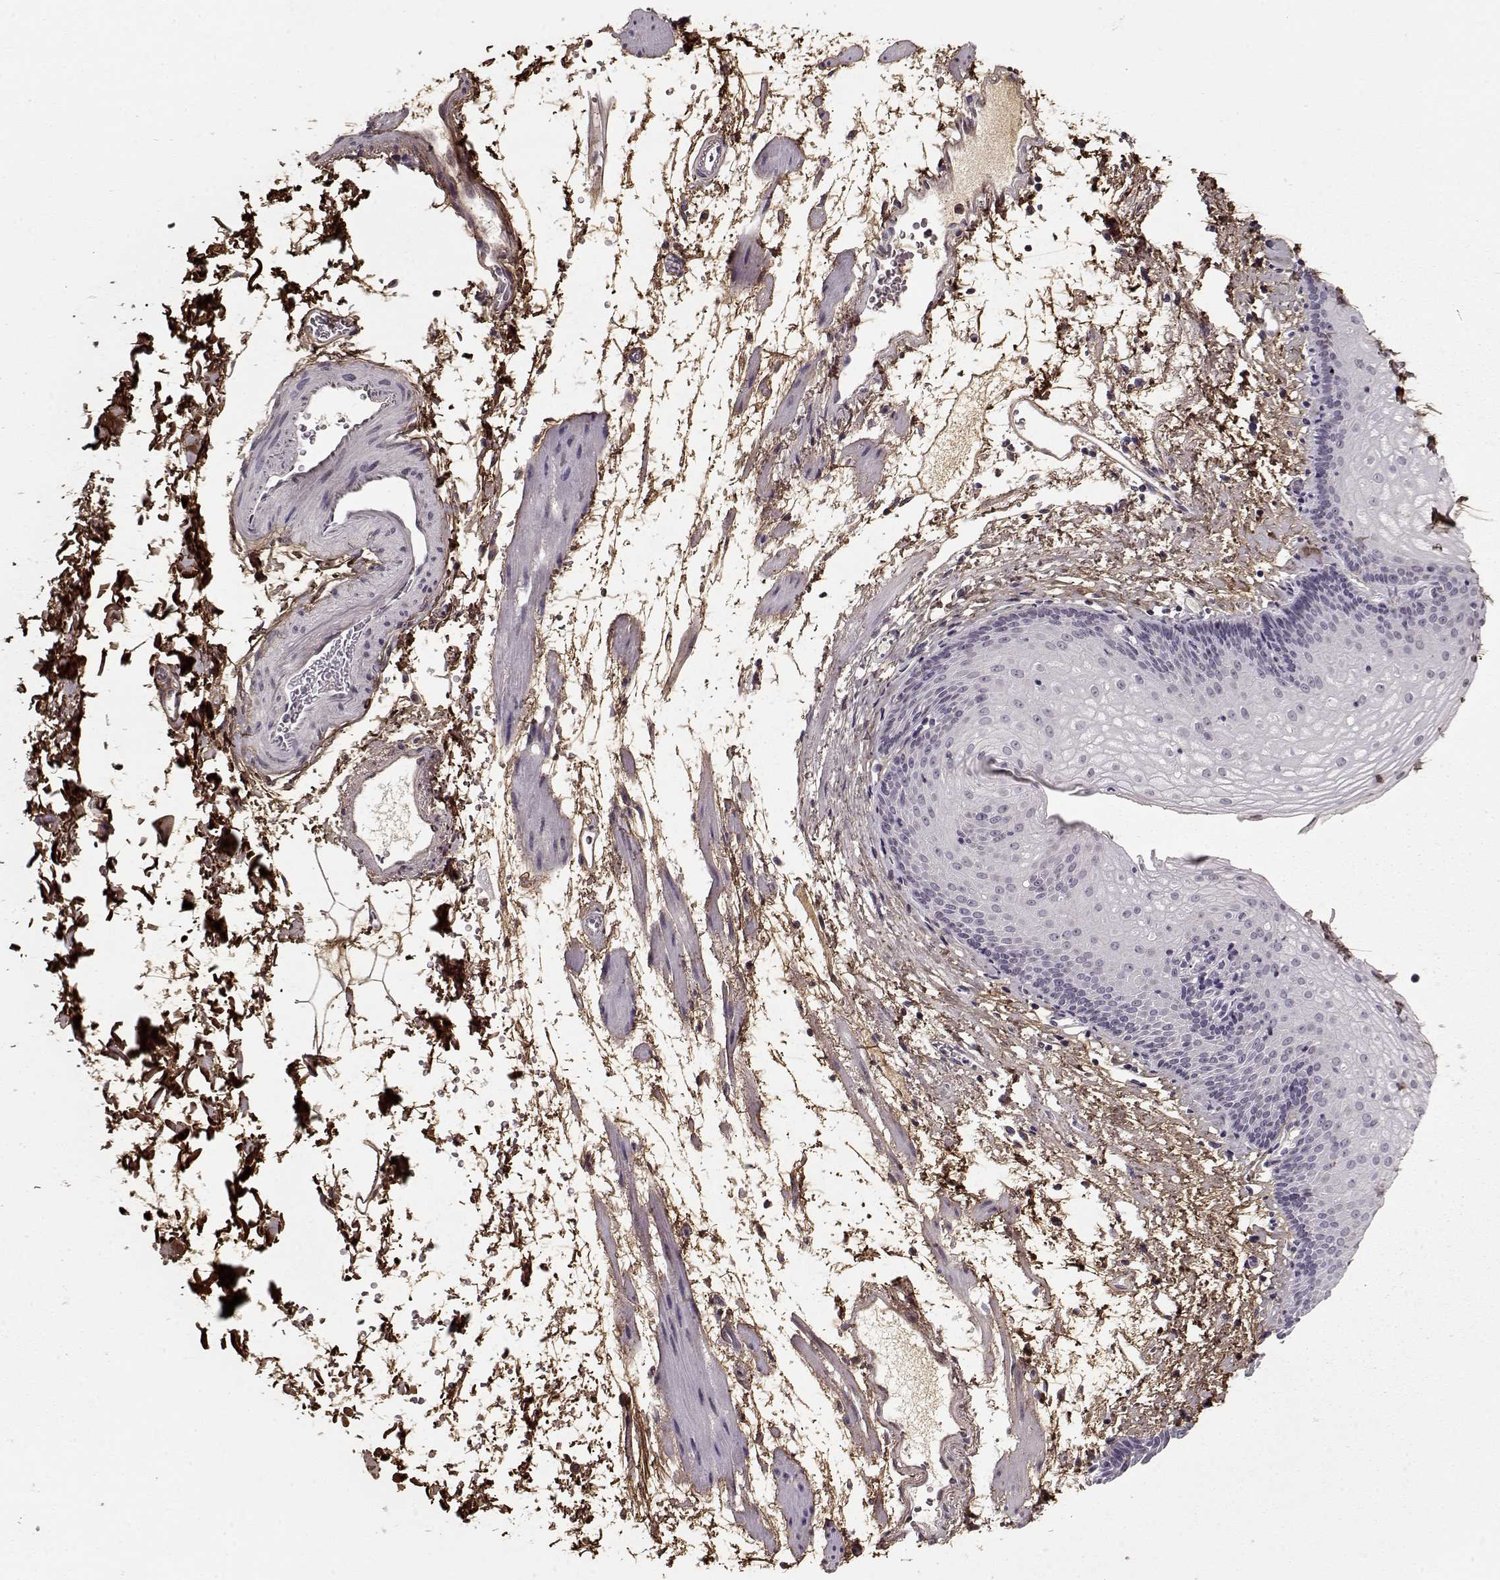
{"staining": {"intensity": "negative", "quantity": "none", "location": "none"}, "tissue": "esophagus", "cell_type": "Squamous epithelial cells", "image_type": "normal", "snomed": [{"axis": "morphology", "description": "Normal tissue, NOS"}, {"axis": "topography", "description": "Esophagus"}], "caption": "Esophagus was stained to show a protein in brown. There is no significant positivity in squamous epithelial cells. Brightfield microscopy of IHC stained with DAB (brown) and hematoxylin (blue), captured at high magnification.", "gene": "LUM", "patient": {"sex": "female", "age": 64}}